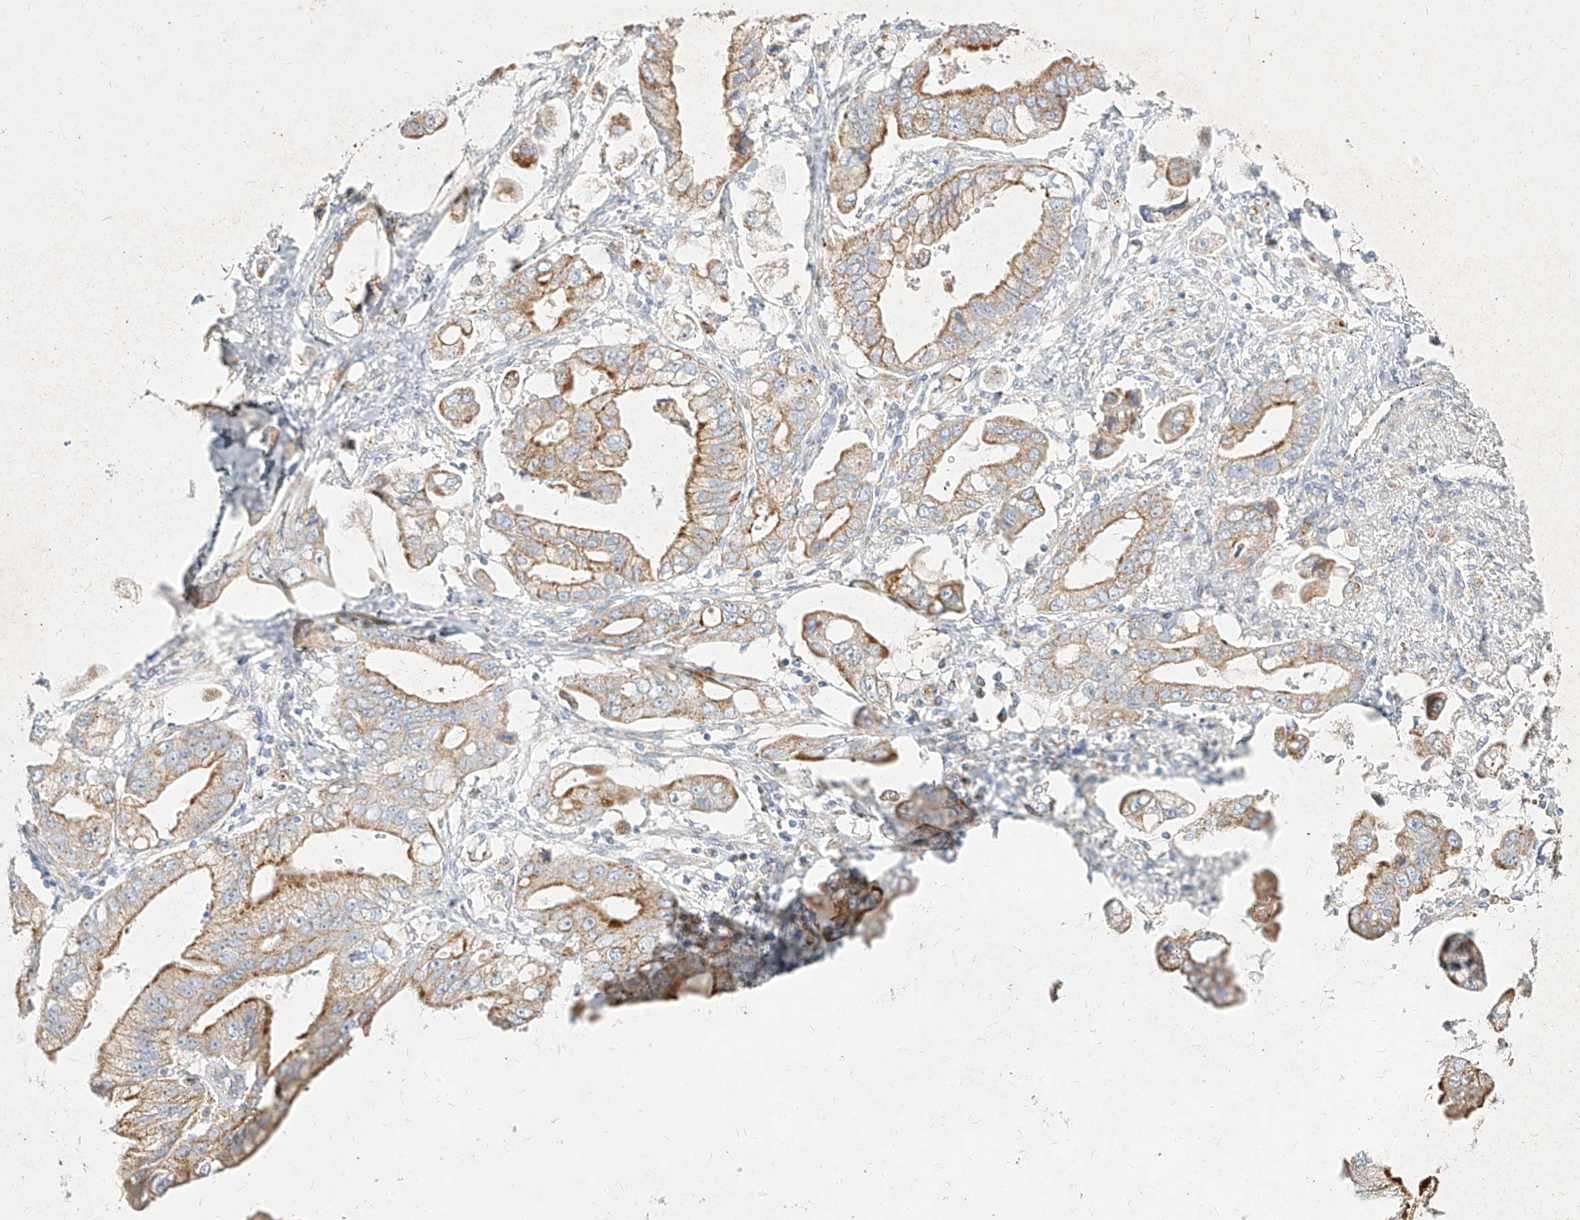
{"staining": {"intensity": "moderate", "quantity": ">75%", "location": "cytoplasmic/membranous"}, "tissue": "stomach cancer", "cell_type": "Tumor cells", "image_type": "cancer", "snomed": [{"axis": "morphology", "description": "Adenocarcinoma, NOS"}, {"axis": "topography", "description": "Stomach"}], "caption": "High-power microscopy captured an immunohistochemistry (IHC) micrograph of stomach adenocarcinoma, revealing moderate cytoplasmic/membranous positivity in approximately >75% of tumor cells.", "gene": "MTX2", "patient": {"sex": "male", "age": 62}}